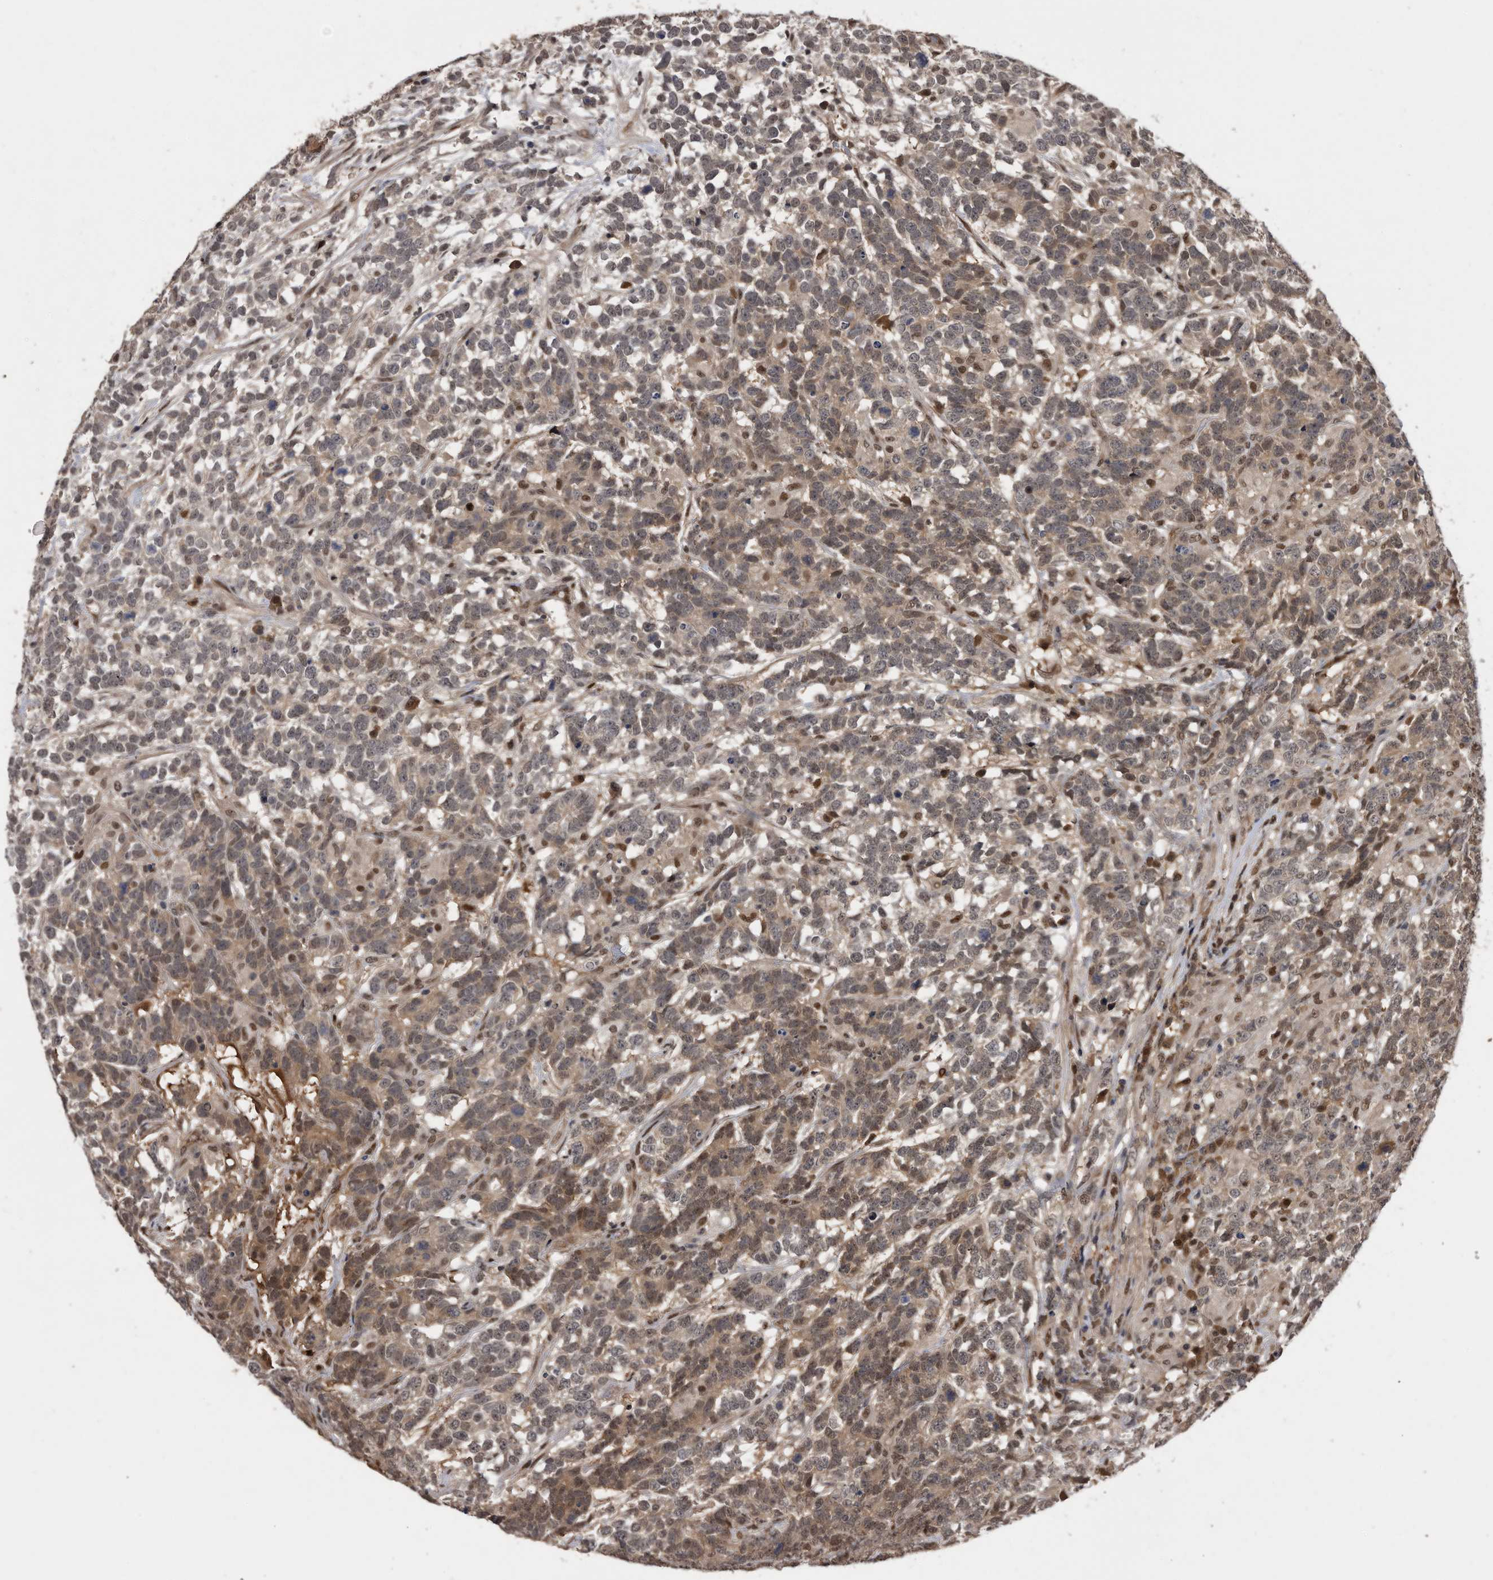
{"staining": {"intensity": "moderate", "quantity": "25%-75%", "location": "cytoplasmic/membranous,nuclear"}, "tissue": "testis cancer", "cell_type": "Tumor cells", "image_type": "cancer", "snomed": [{"axis": "morphology", "description": "Carcinoma, Embryonal, NOS"}, {"axis": "topography", "description": "Testis"}], "caption": "DAB immunohistochemical staining of human testis cancer reveals moderate cytoplasmic/membranous and nuclear protein expression in approximately 25%-75% of tumor cells.", "gene": "RAD23B", "patient": {"sex": "male", "age": 26}}